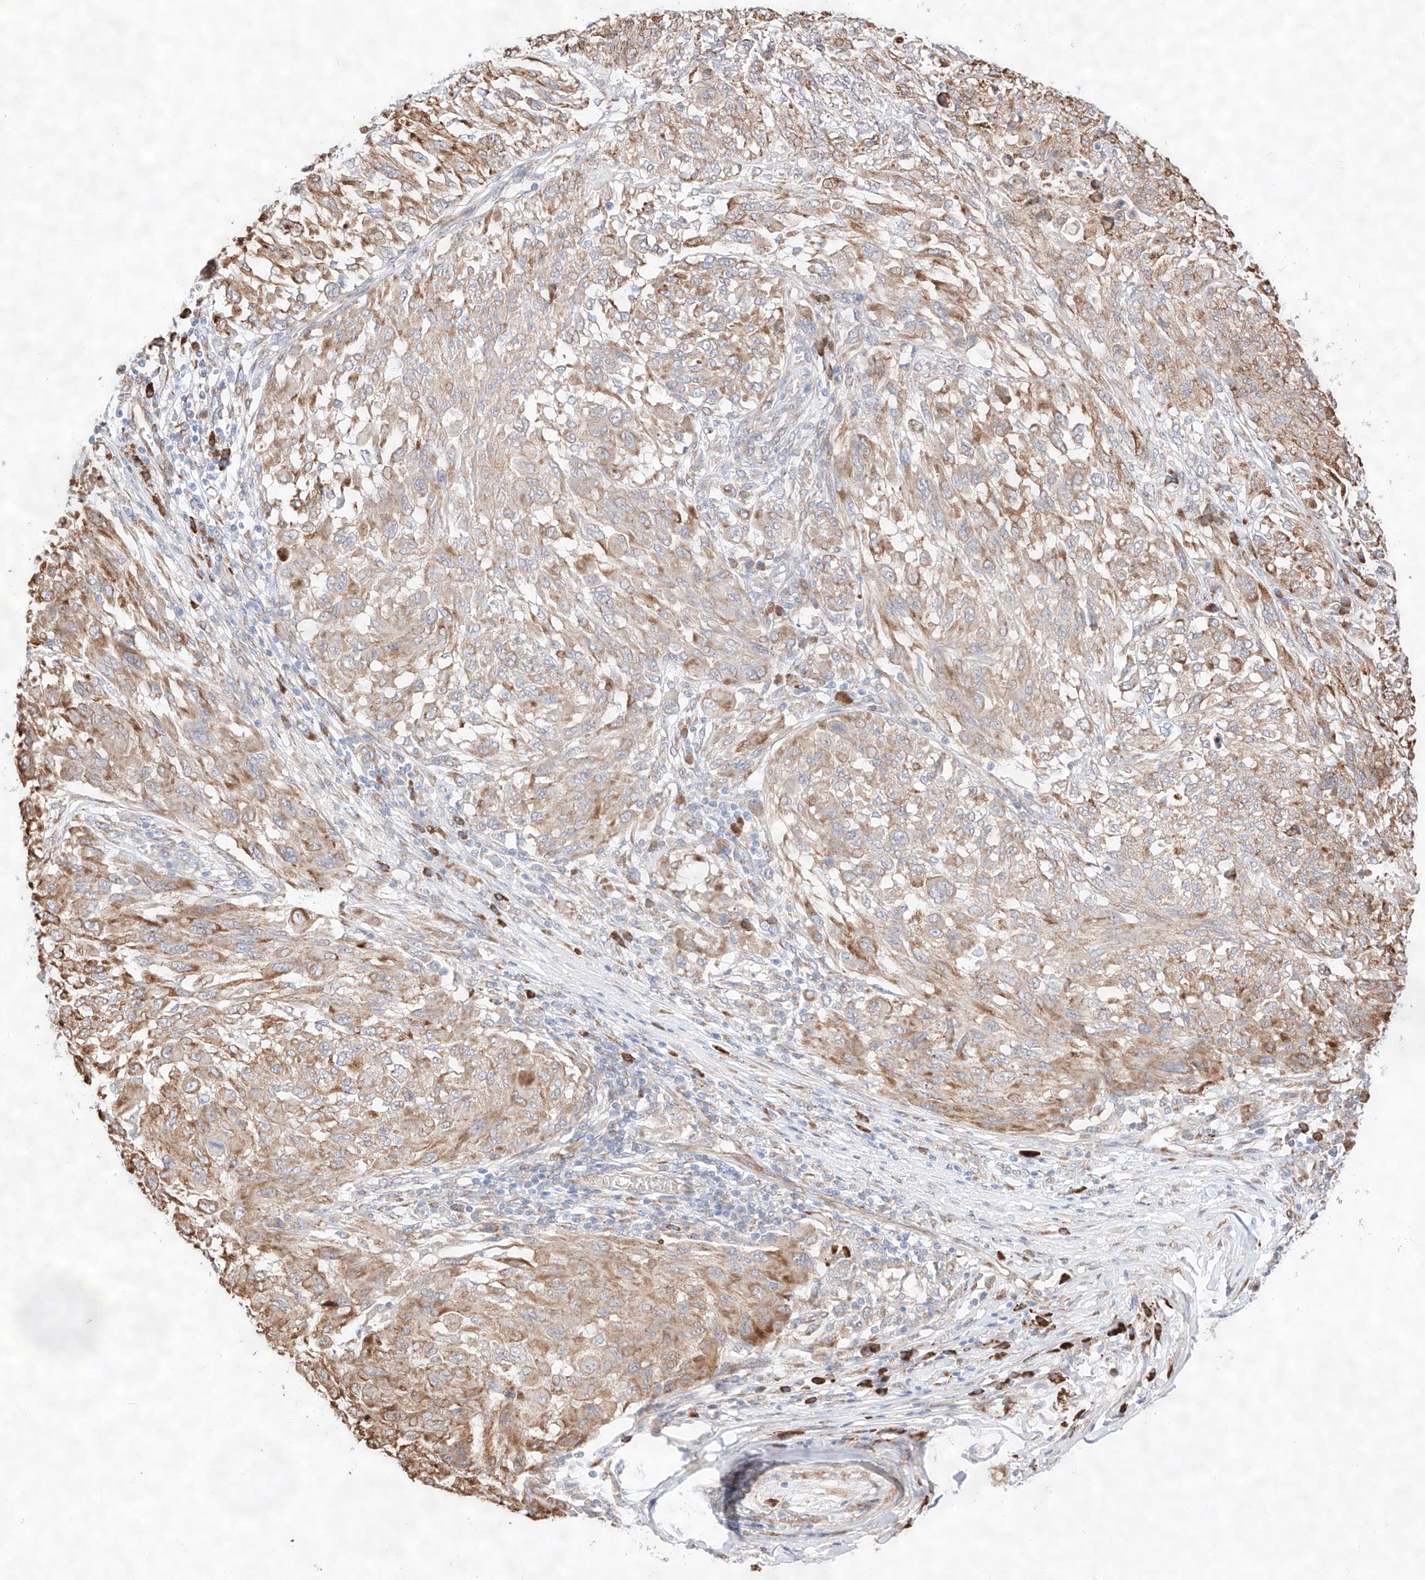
{"staining": {"intensity": "weak", "quantity": ">75%", "location": "cytoplasmic/membranous"}, "tissue": "melanoma", "cell_type": "Tumor cells", "image_type": "cancer", "snomed": [{"axis": "morphology", "description": "Malignant melanoma, NOS"}, {"axis": "topography", "description": "Skin"}], "caption": "Tumor cells demonstrate low levels of weak cytoplasmic/membranous expression in approximately >75% of cells in human malignant melanoma. (brown staining indicates protein expression, while blue staining denotes nuclei).", "gene": "ATP9B", "patient": {"sex": "female", "age": 91}}